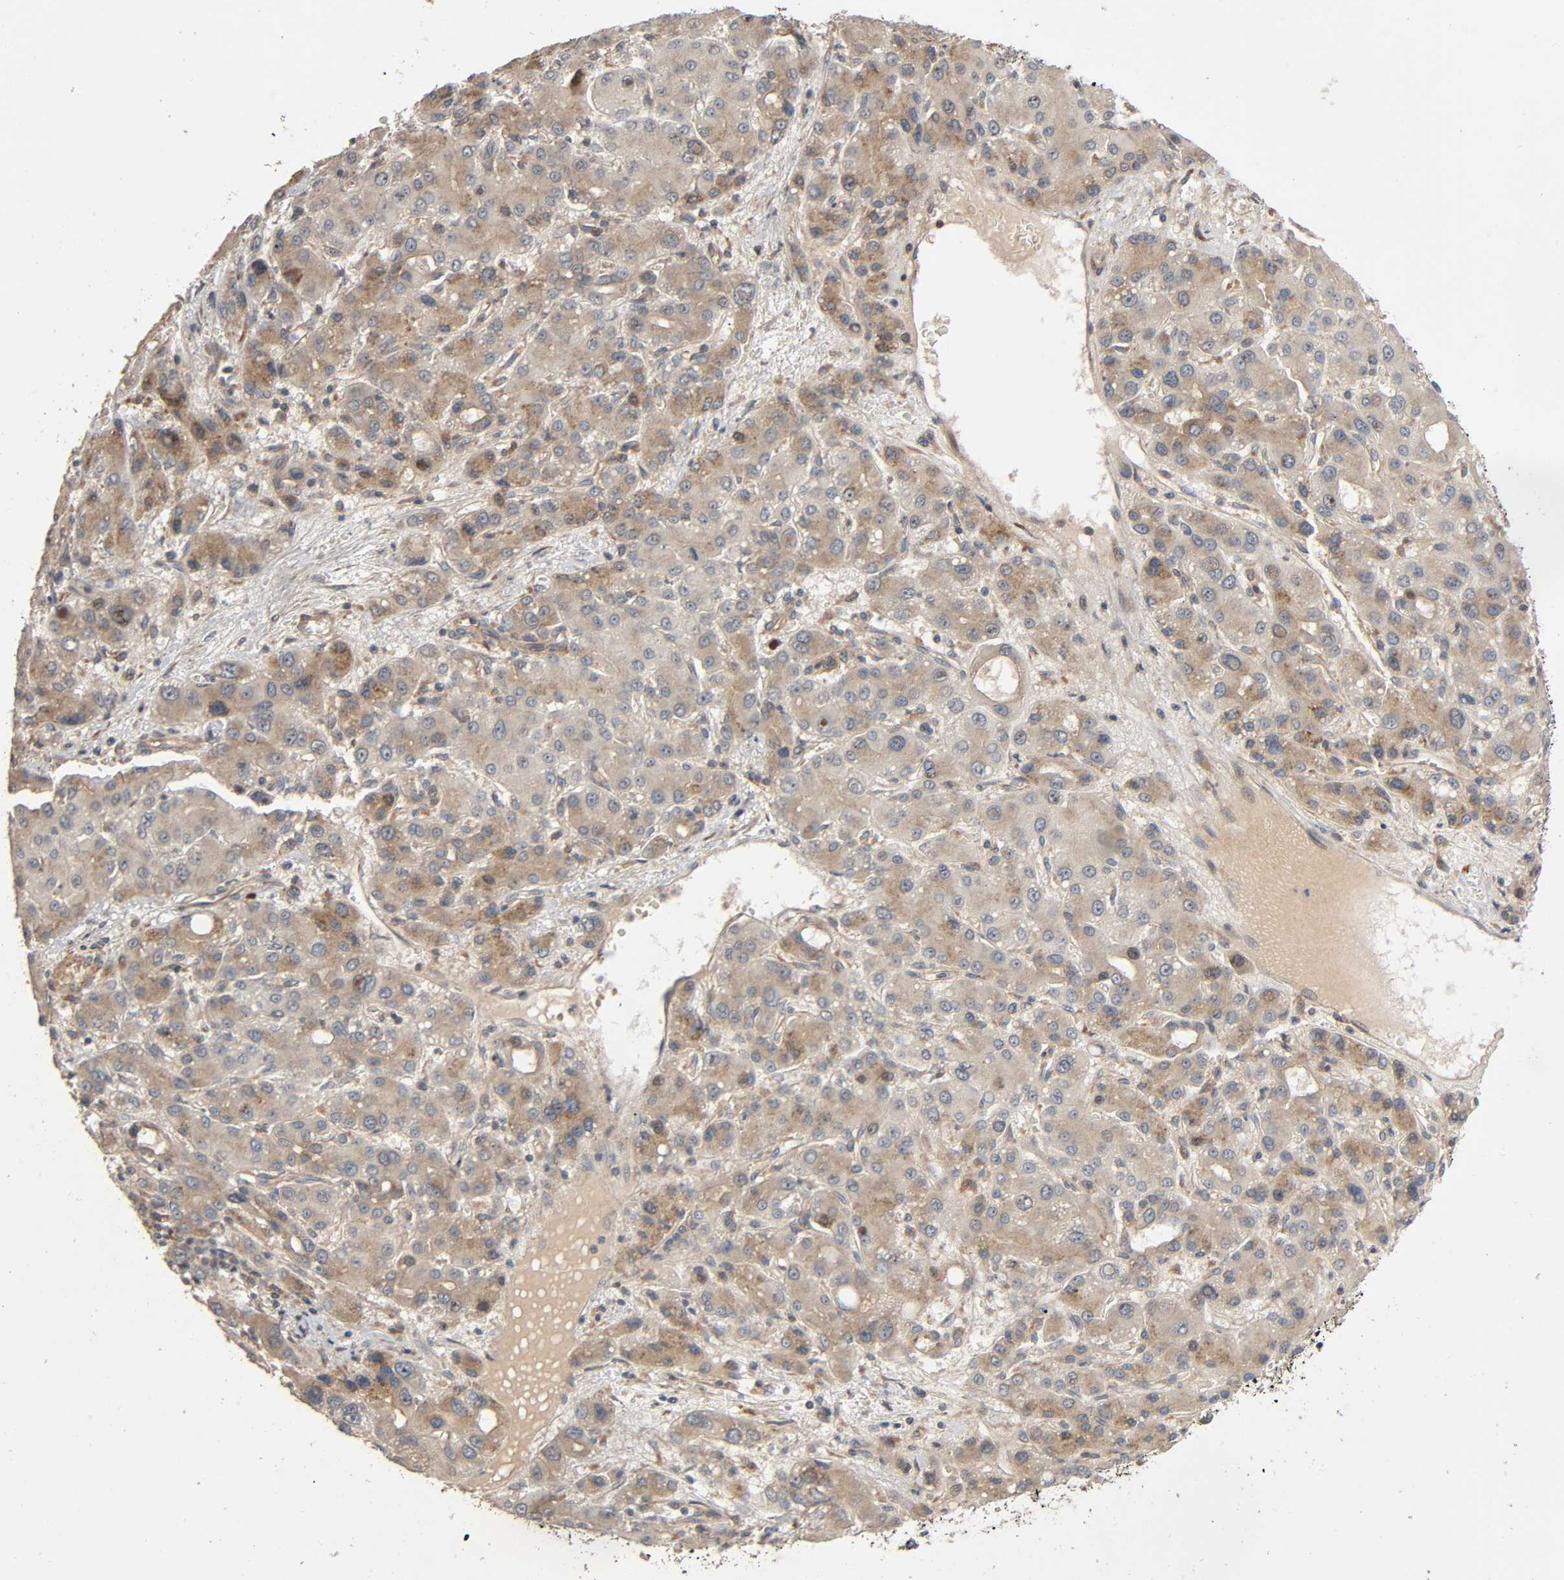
{"staining": {"intensity": "weak", "quantity": "25%-75%", "location": "cytoplasmic/membranous"}, "tissue": "liver cancer", "cell_type": "Tumor cells", "image_type": "cancer", "snomed": [{"axis": "morphology", "description": "Carcinoma, Hepatocellular, NOS"}, {"axis": "topography", "description": "Liver"}], "caption": "Weak cytoplasmic/membranous staining is present in about 25%-75% of tumor cells in liver cancer (hepatocellular carcinoma).", "gene": "SGSM1", "patient": {"sex": "male", "age": 55}}